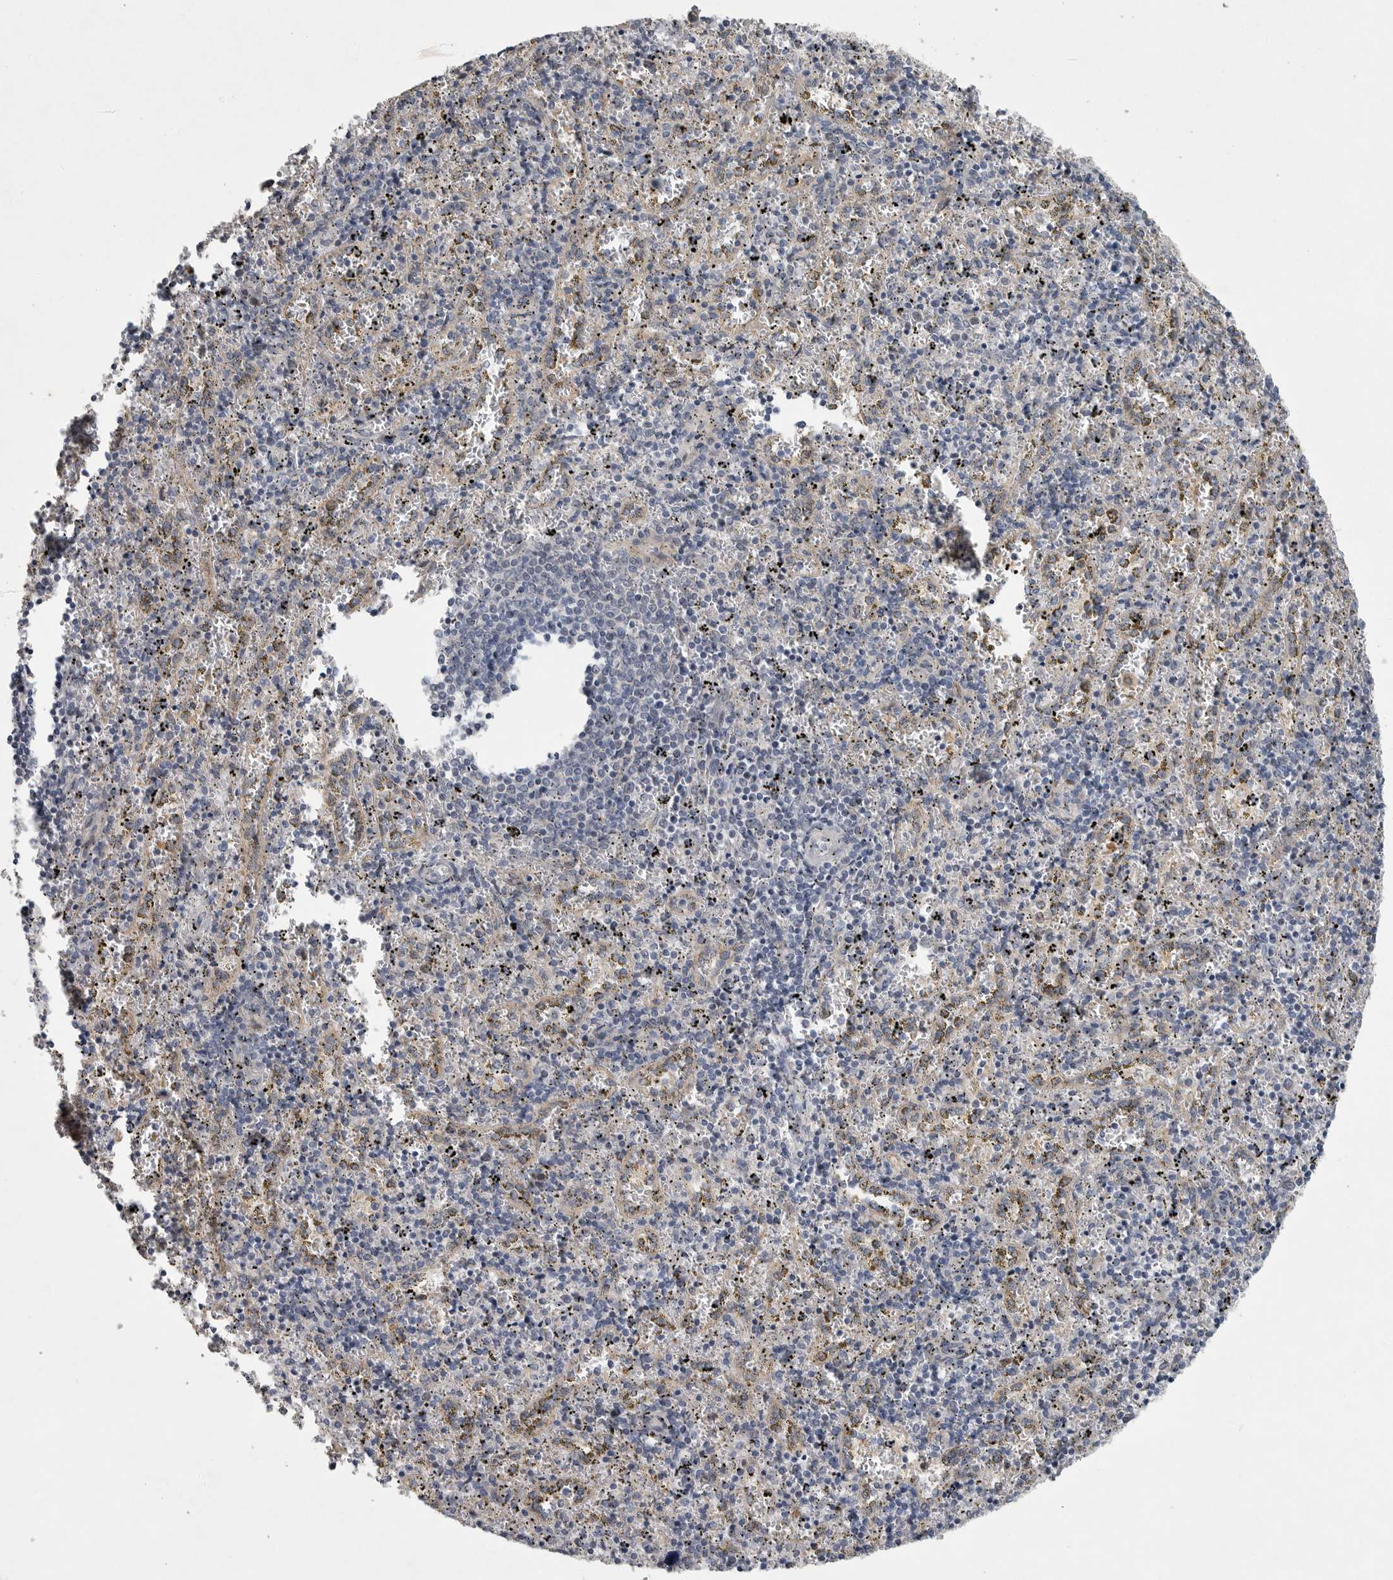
{"staining": {"intensity": "negative", "quantity": "none", "location": "none"}, "tissue": "spleen", "cell_type": "Cells in red pulp", "image_type": "normal", "snomed": [{"axis": "morphology", "description": "Normal tissue, NOS"}, {"axis": "topography", "description": "Spleen"}], "caption": "Immunohistochemistry photomicrograph of normal spleen: spleen stained with DAB reveals no significant protein positivity in cells in red pulp. (Stains: DAB immunohistochemistry with hematoxylin counter stain, Microscopy: brightfield microscopy at high magnification).", "gene": "FBXO43", "patient": {"sex": "male", "age": 11}}